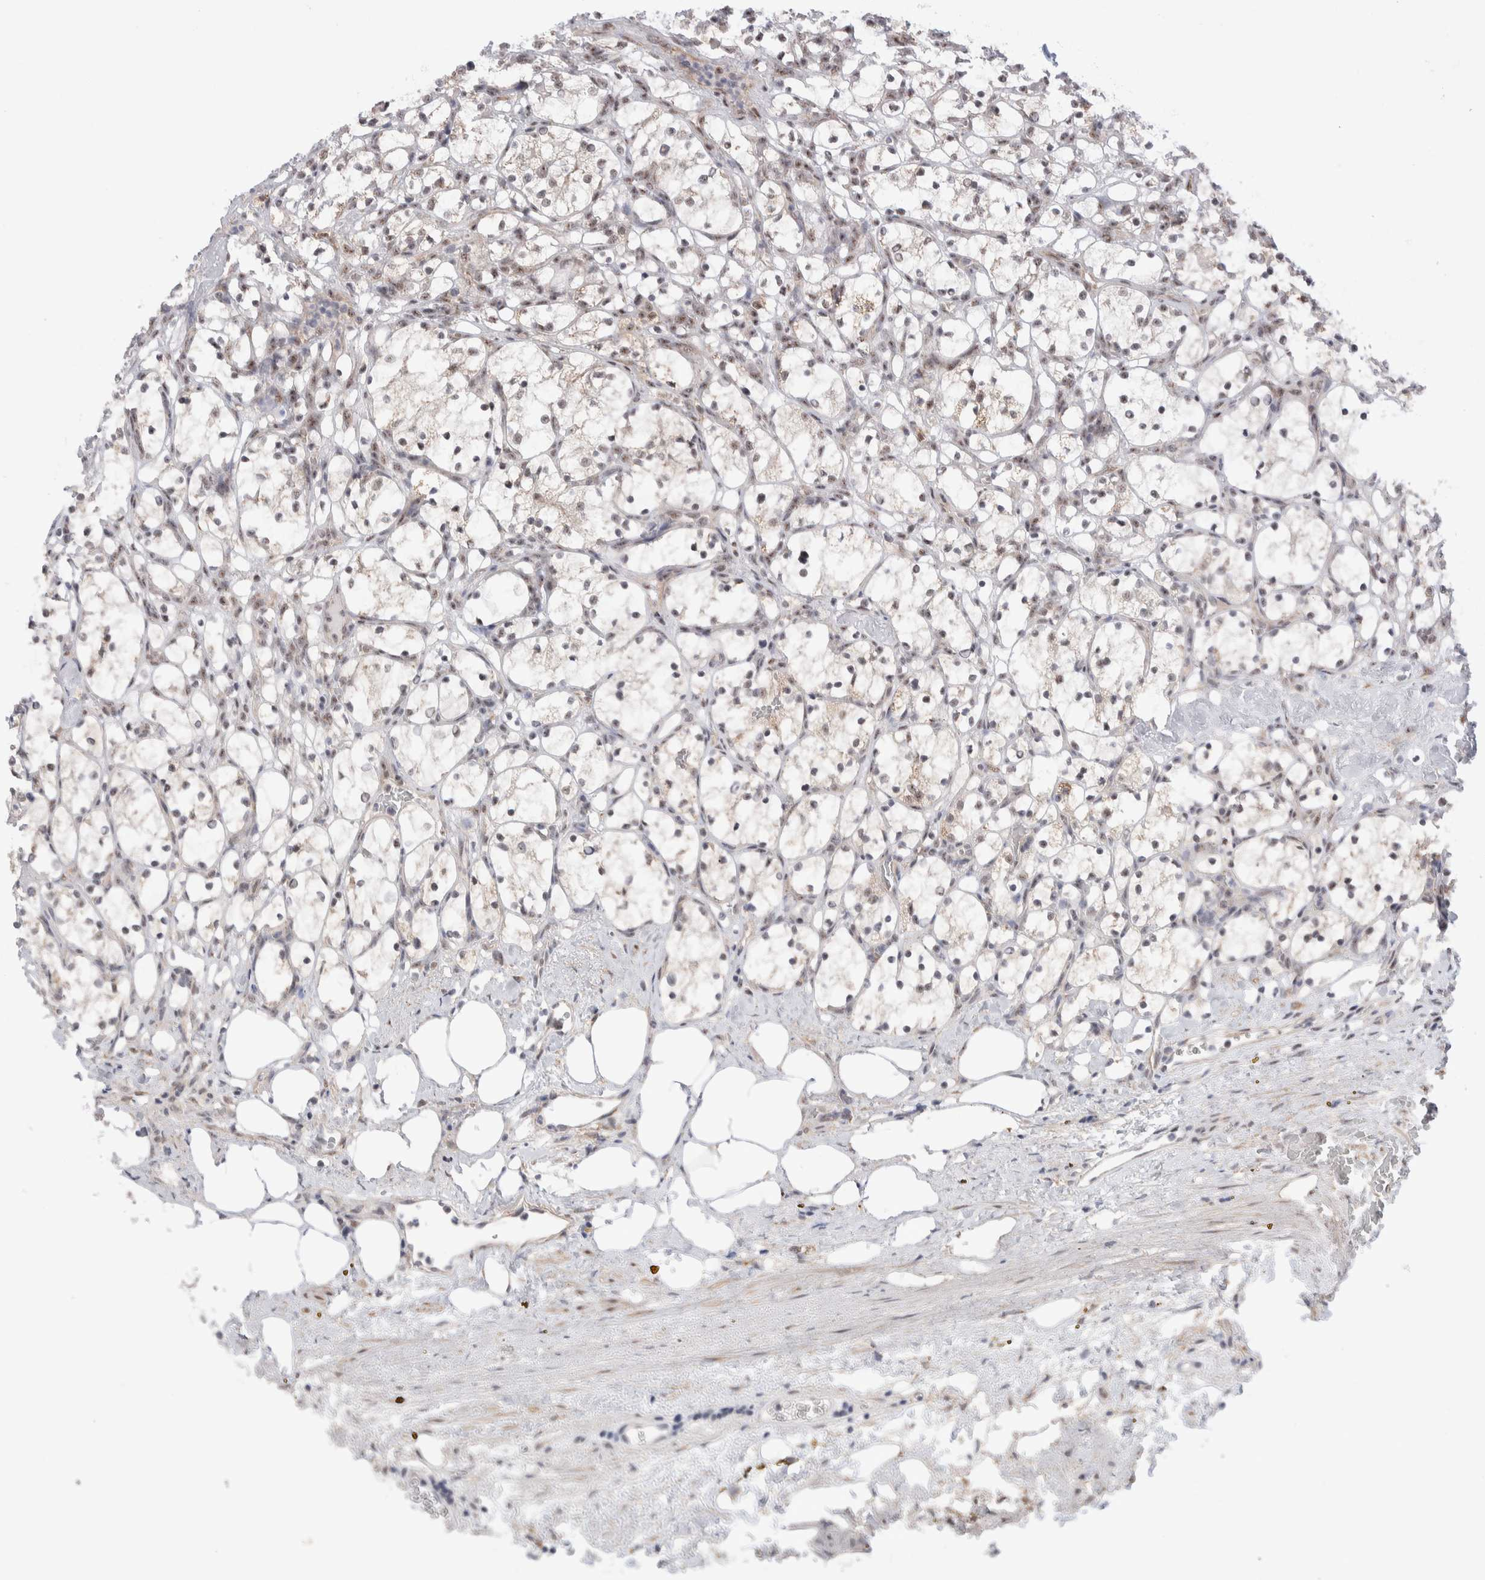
{"staining": {"intensity": "weak", "quantity": "<25%", "location": "nuclear"}, "tissue": "renal cancer", "cell_type": "Tumor cells", "image_type": "cancer", "snomed": [{"axis": "morphology", "description": "Adenocarcinoma, NOS"}, {"axis": "topography", "description": "Kidney"}], "caption": "High power microscopy photomicrograph of an immunohistochemistry photomicrograph of renal cancer, revealing no significant staining in tumor cells. (IHC, brightfield microscopy, high magnification).", "gene": "ZNF695", "patient": {"sex": "female", "age": 69}}